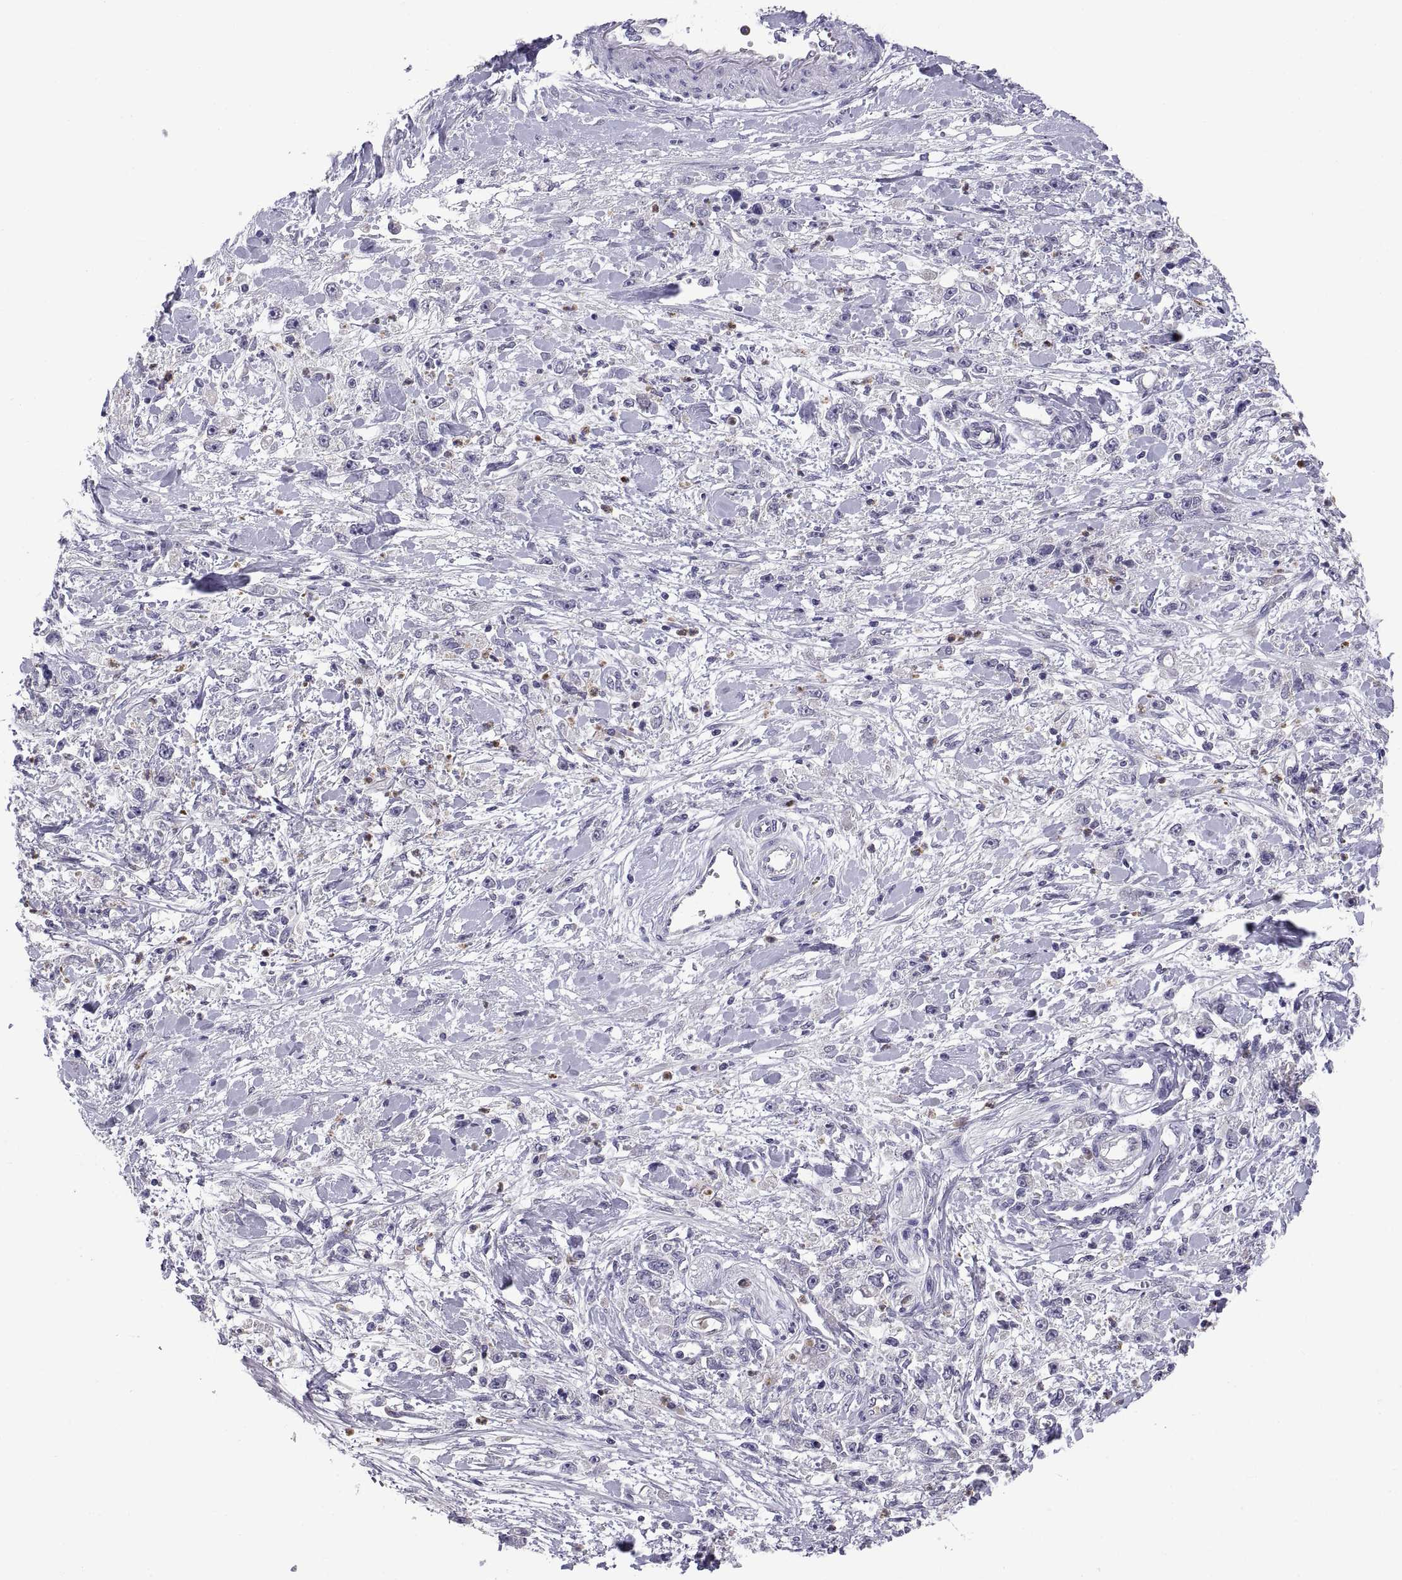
{"staining": {"intensity": "negative", "quantity": "none", "location": "none"}, "tissue": "stomach cancer", "cell_type": "Tumor cells", "image_type": "cancer", "snomed": [{"axis": "morphology", "description": "Adenocarcinoma, NOS"}, {"axis": "topography", "description": "Stomach"}], "caption": "Immunohistochemical staining of stomach adenocarcinoma demonstrates no significant staining in tumor cells.", "gene": "PKP1", "patient": {"sex": "female", "age": 59}}